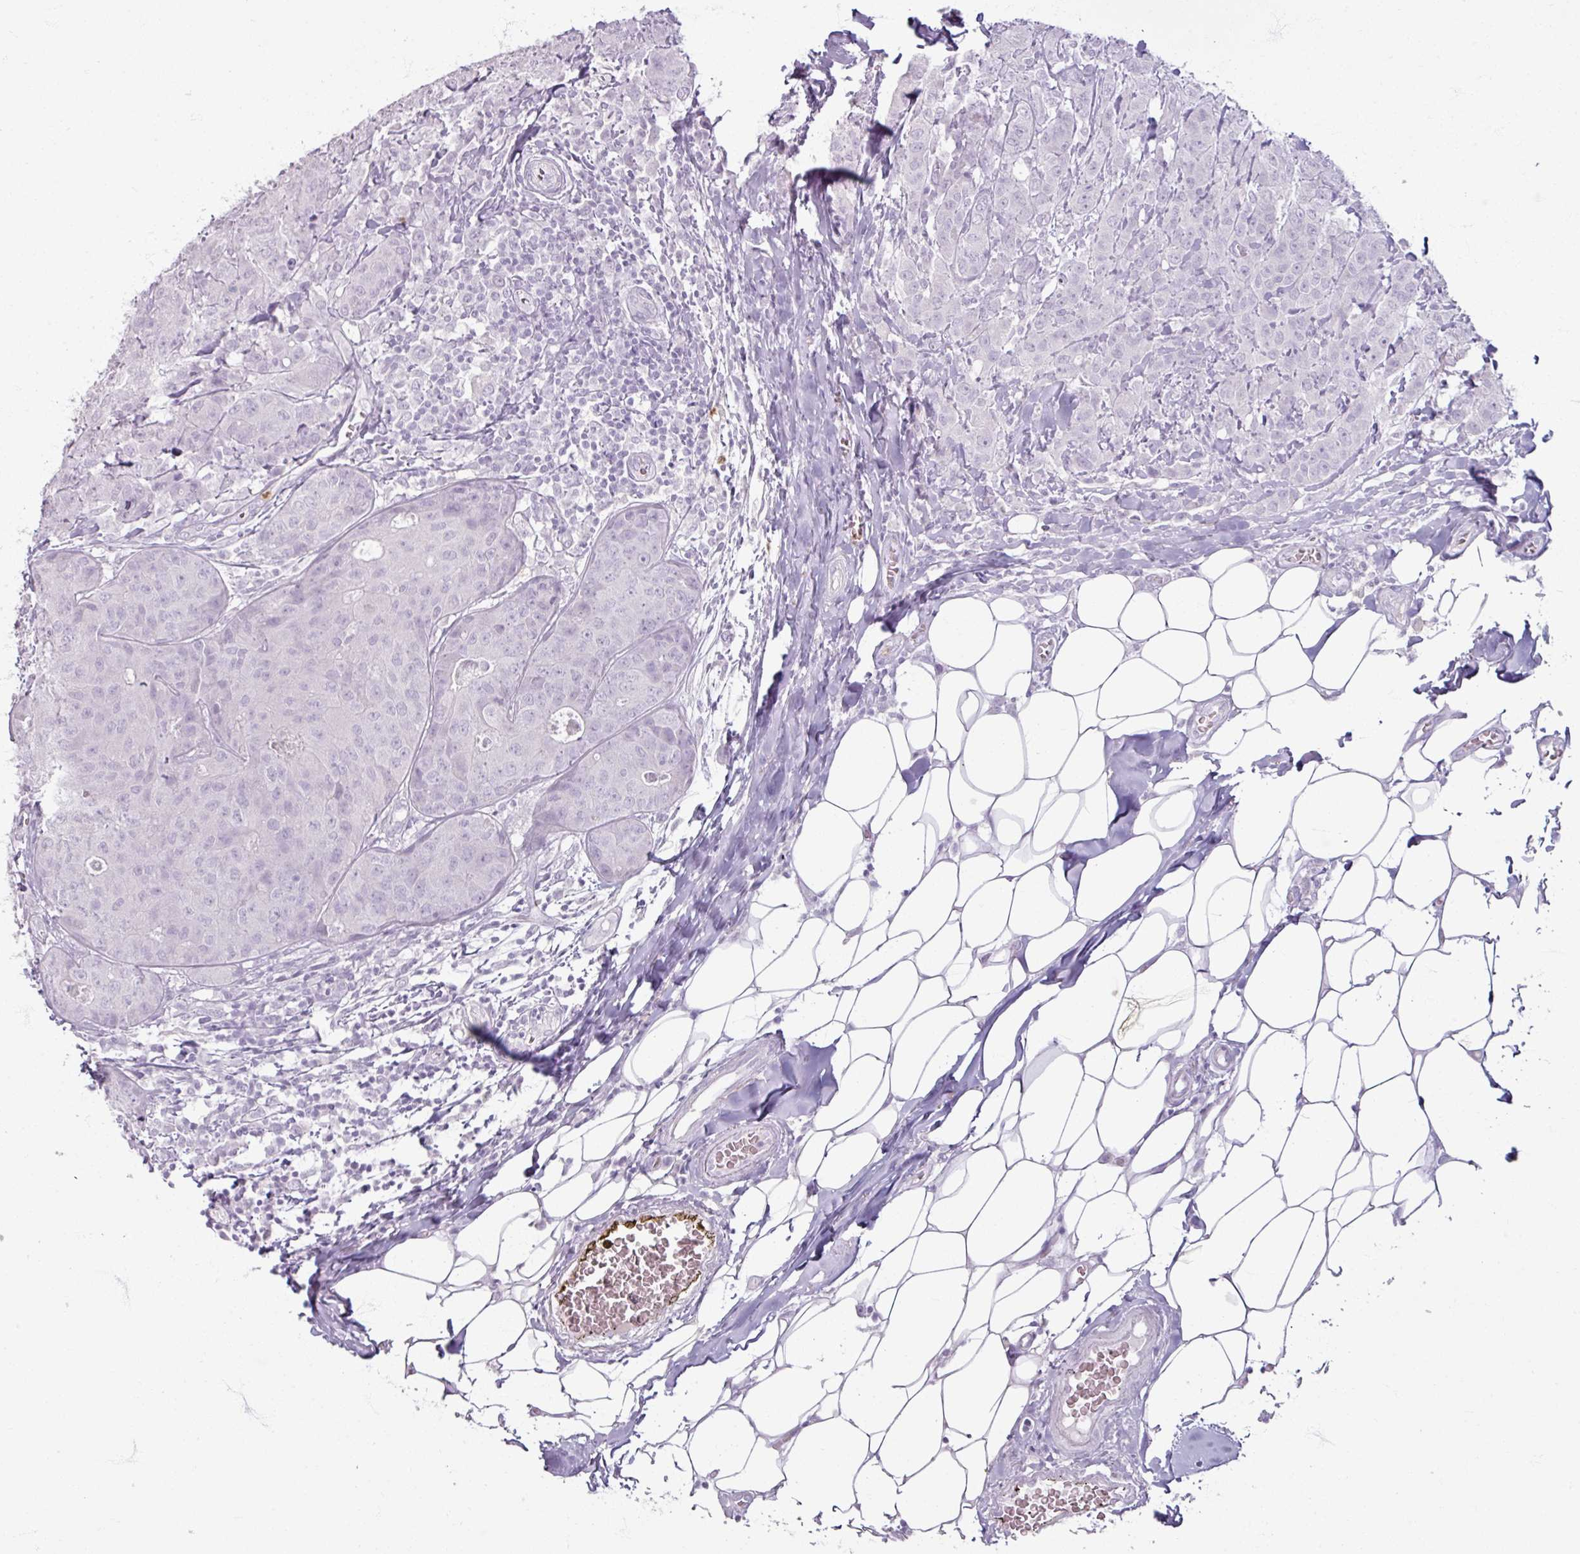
{"staining": {"intensity": "negative", "quantity": "none", "location": "none"}, "tissue": "breast cancer", "cell_type": "Tumor cells", "image_type": "cancer", "snomed": [{"axis": "morphology", "description": "Duct carcinoma"}, {"axis": "topography", "description": "Breast"}], "caption": "Protein analysis of breast cancer (infiltrating ductal carcinoma) displays no significant expression in tumor cells. (DAB immunohistochemistry (IHC) visualized using brightfield microscopy, high magnification).", "gene": "ARG1", "patient": {"sex": "female", "age": 43}}